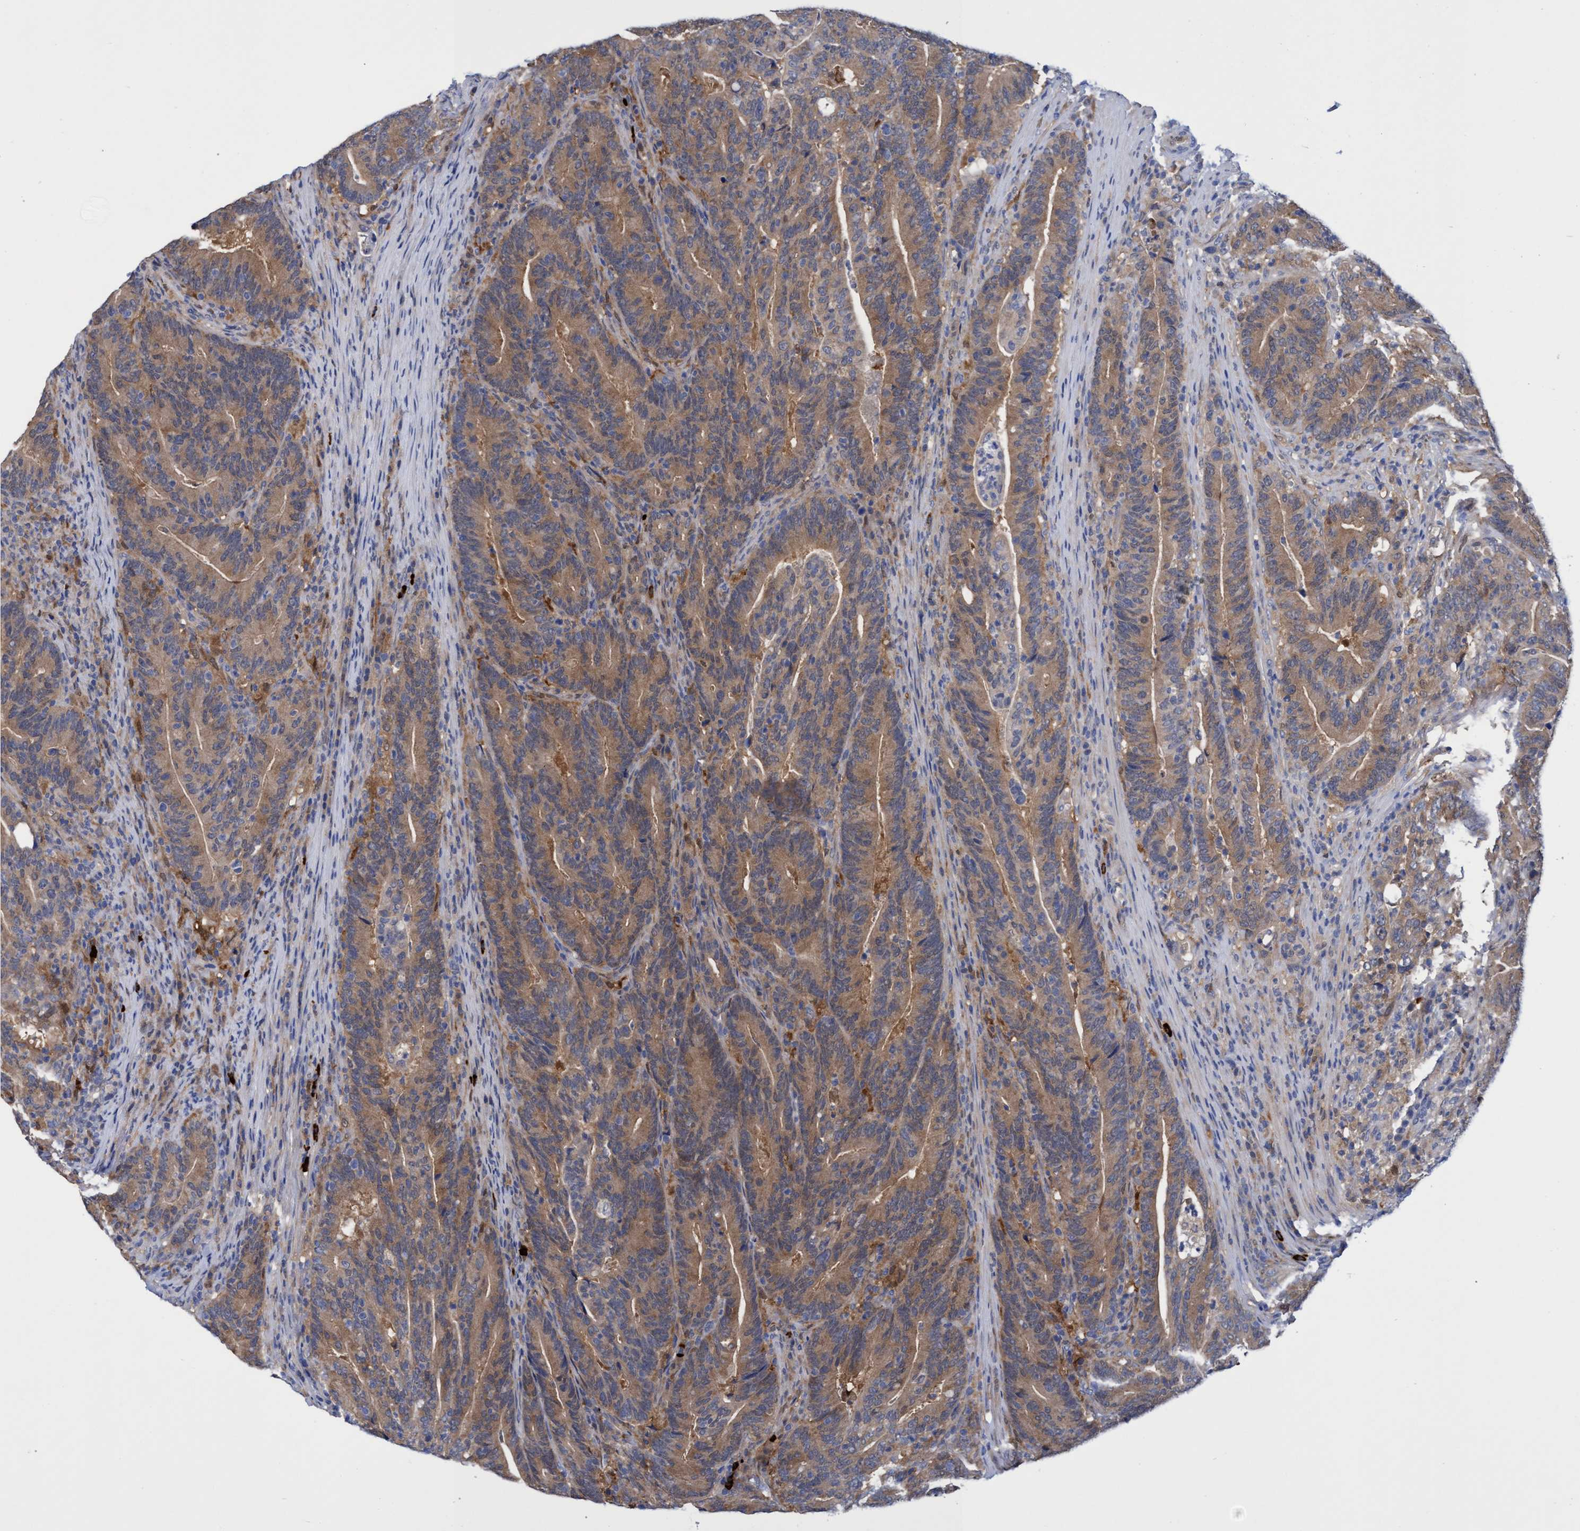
{"staining": {"intensity": "moderate", "quantity": ">75%", "location": "cytoplasmic/membranous"}, "tissue": "colorectal cancer", "cell_type": "Tumor cells", "image_type": "cancer", "snomed": [{"axis": "morphology", "description": "Adenocarcinoma, NOS"}, {"axis": "topography", "description": "Colon"}], "caption": "IHC staining of colorectal cancer, which shows medium levels of moderate cytoplasmic/membranous expression in about >75% of tumor cells indicating moderate cytoplasmic/membranous protein positivity. The staining was performed using DAB (brown) for protein detection and nuclei were counterstained in hematoxylin (blue).", "gene": "PNPO", "patient": {"sex": "female", "age": 66}}